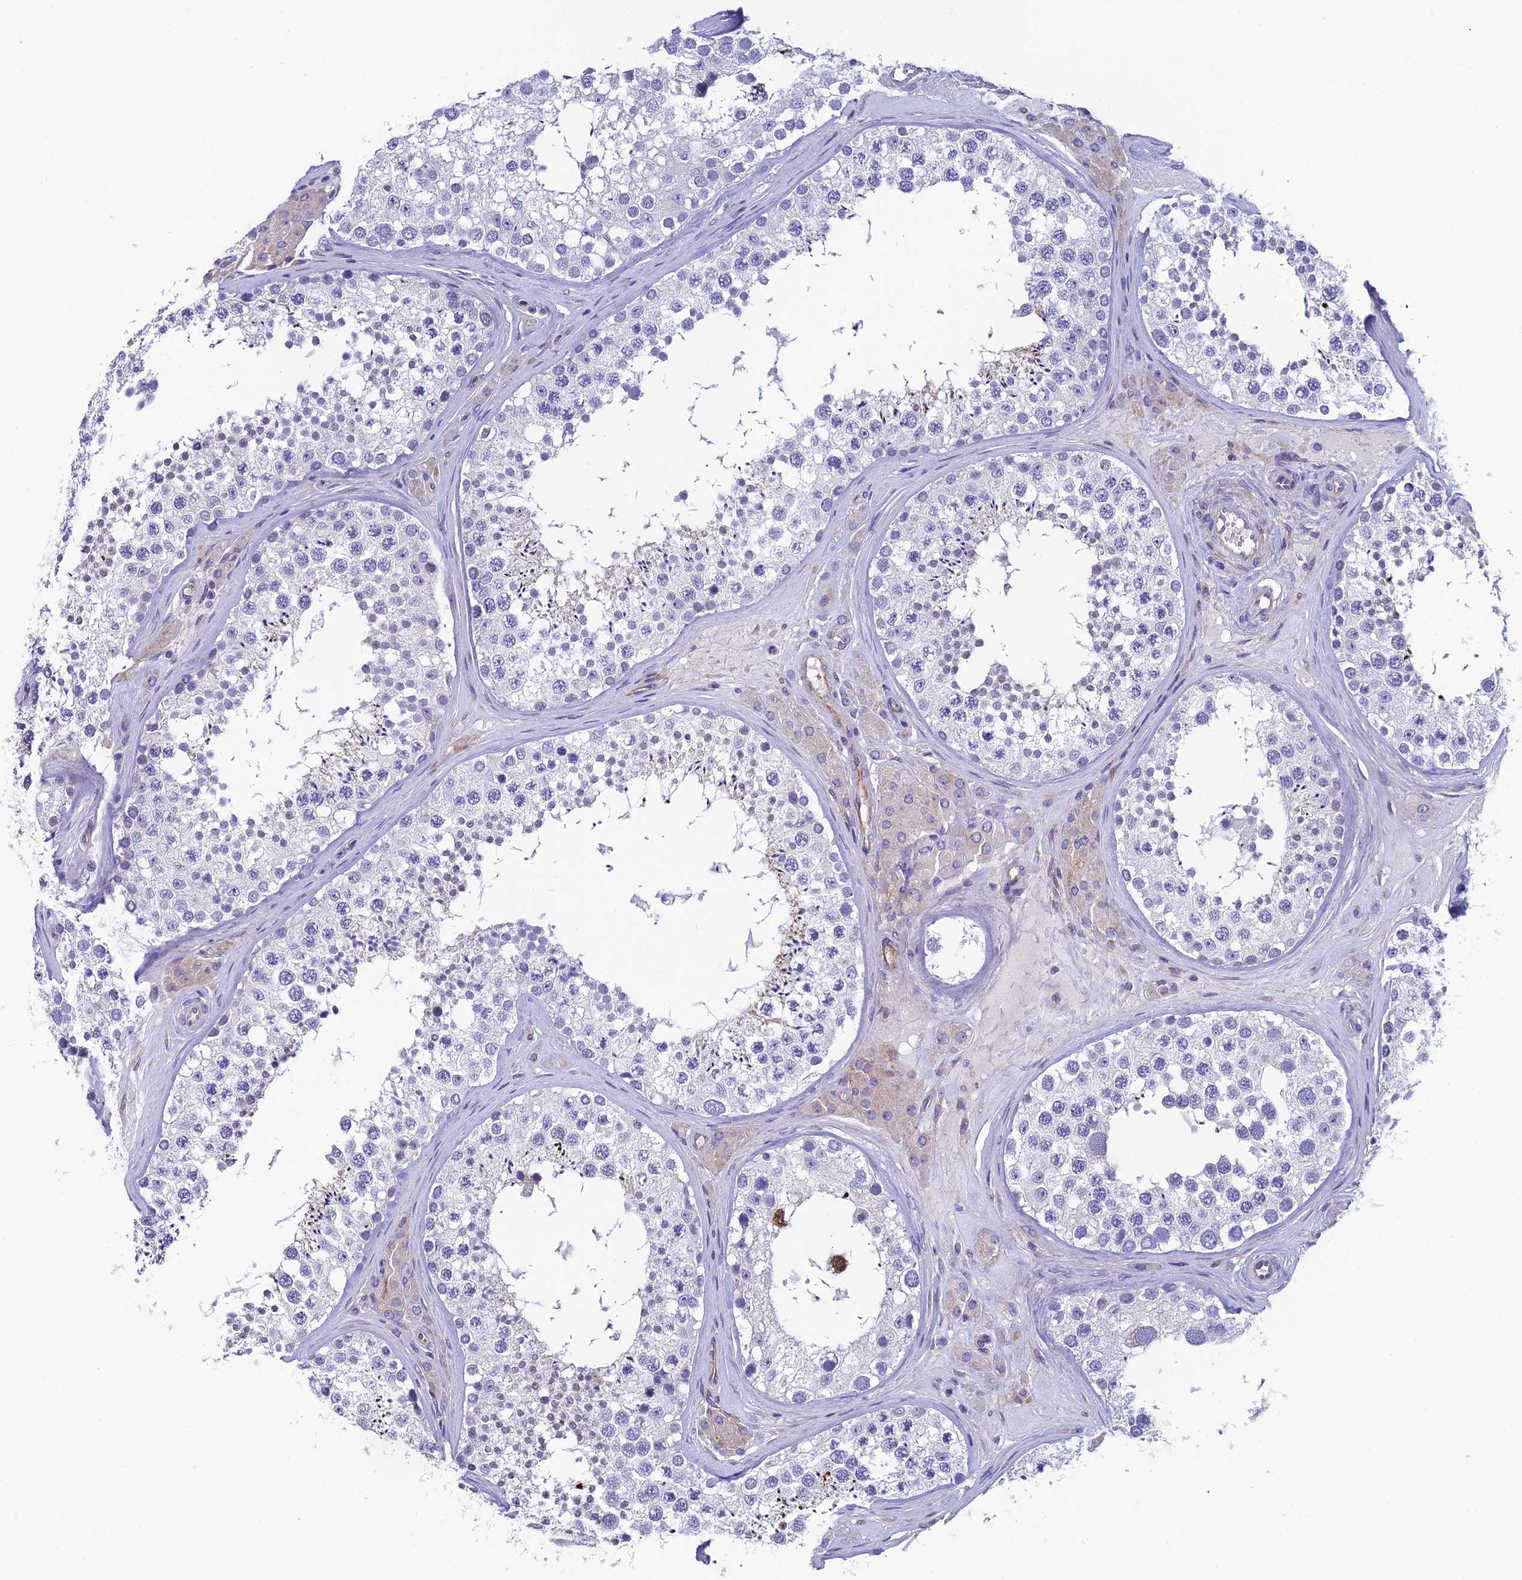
{"staining": {"intensity": "negative", "quantity": "none", "location": "none"}, "tissue": "testis", "cell_type": "Cells in seminiferous ducts", "image_type": "normal", "snomed": [{"axis": "morphology", "description": "Normal tissue, NOS"}, {"axis": "topography", "description": "Testis"}], "caption": "This is an immunohistochemistry (IHC) histopathology image of normal testis. There is no expression in cells in seminiferous ducts.", "gene": "MACIR", "patient": {"sex": "male", "age": 46}}